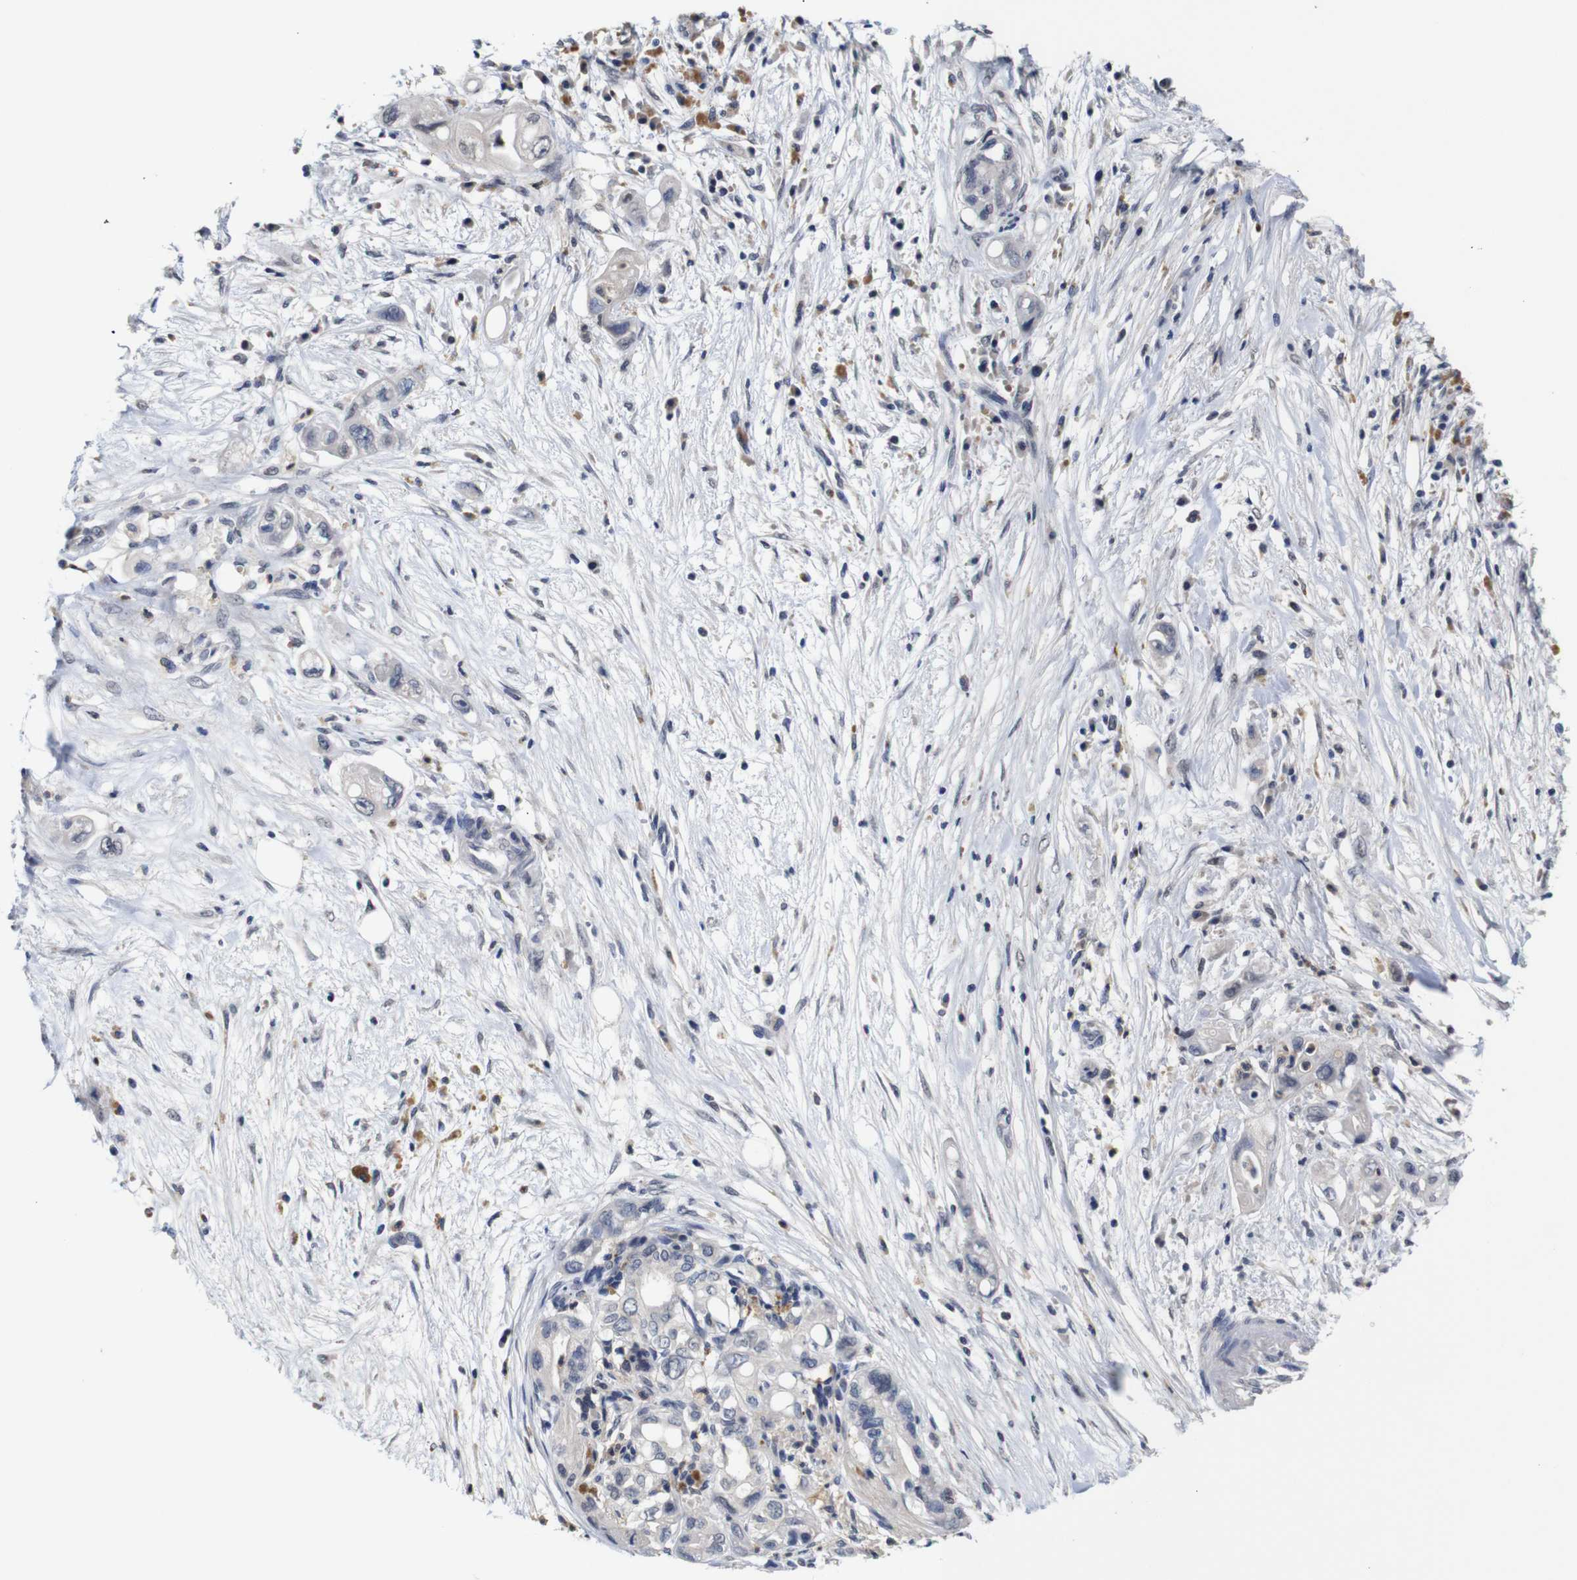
{"staining": {"intensity": "negative", "quantity": "none", "location": "none"}, "tissue": "pancreatic cancer", "cell_type": "Tumor cells", "image_type": "cancer", "snomed": [{"axis": "morphology", "description": "Normal tissue, NOS"}, {"axis": "topography", "description": "Pancreas"}], "caption": "Human pancreatic cancer stained for a protein using IHC reveals no staining in tumor cells.", "gene": "NTRK3", "patient": {"sex": "male", "age": 42}}